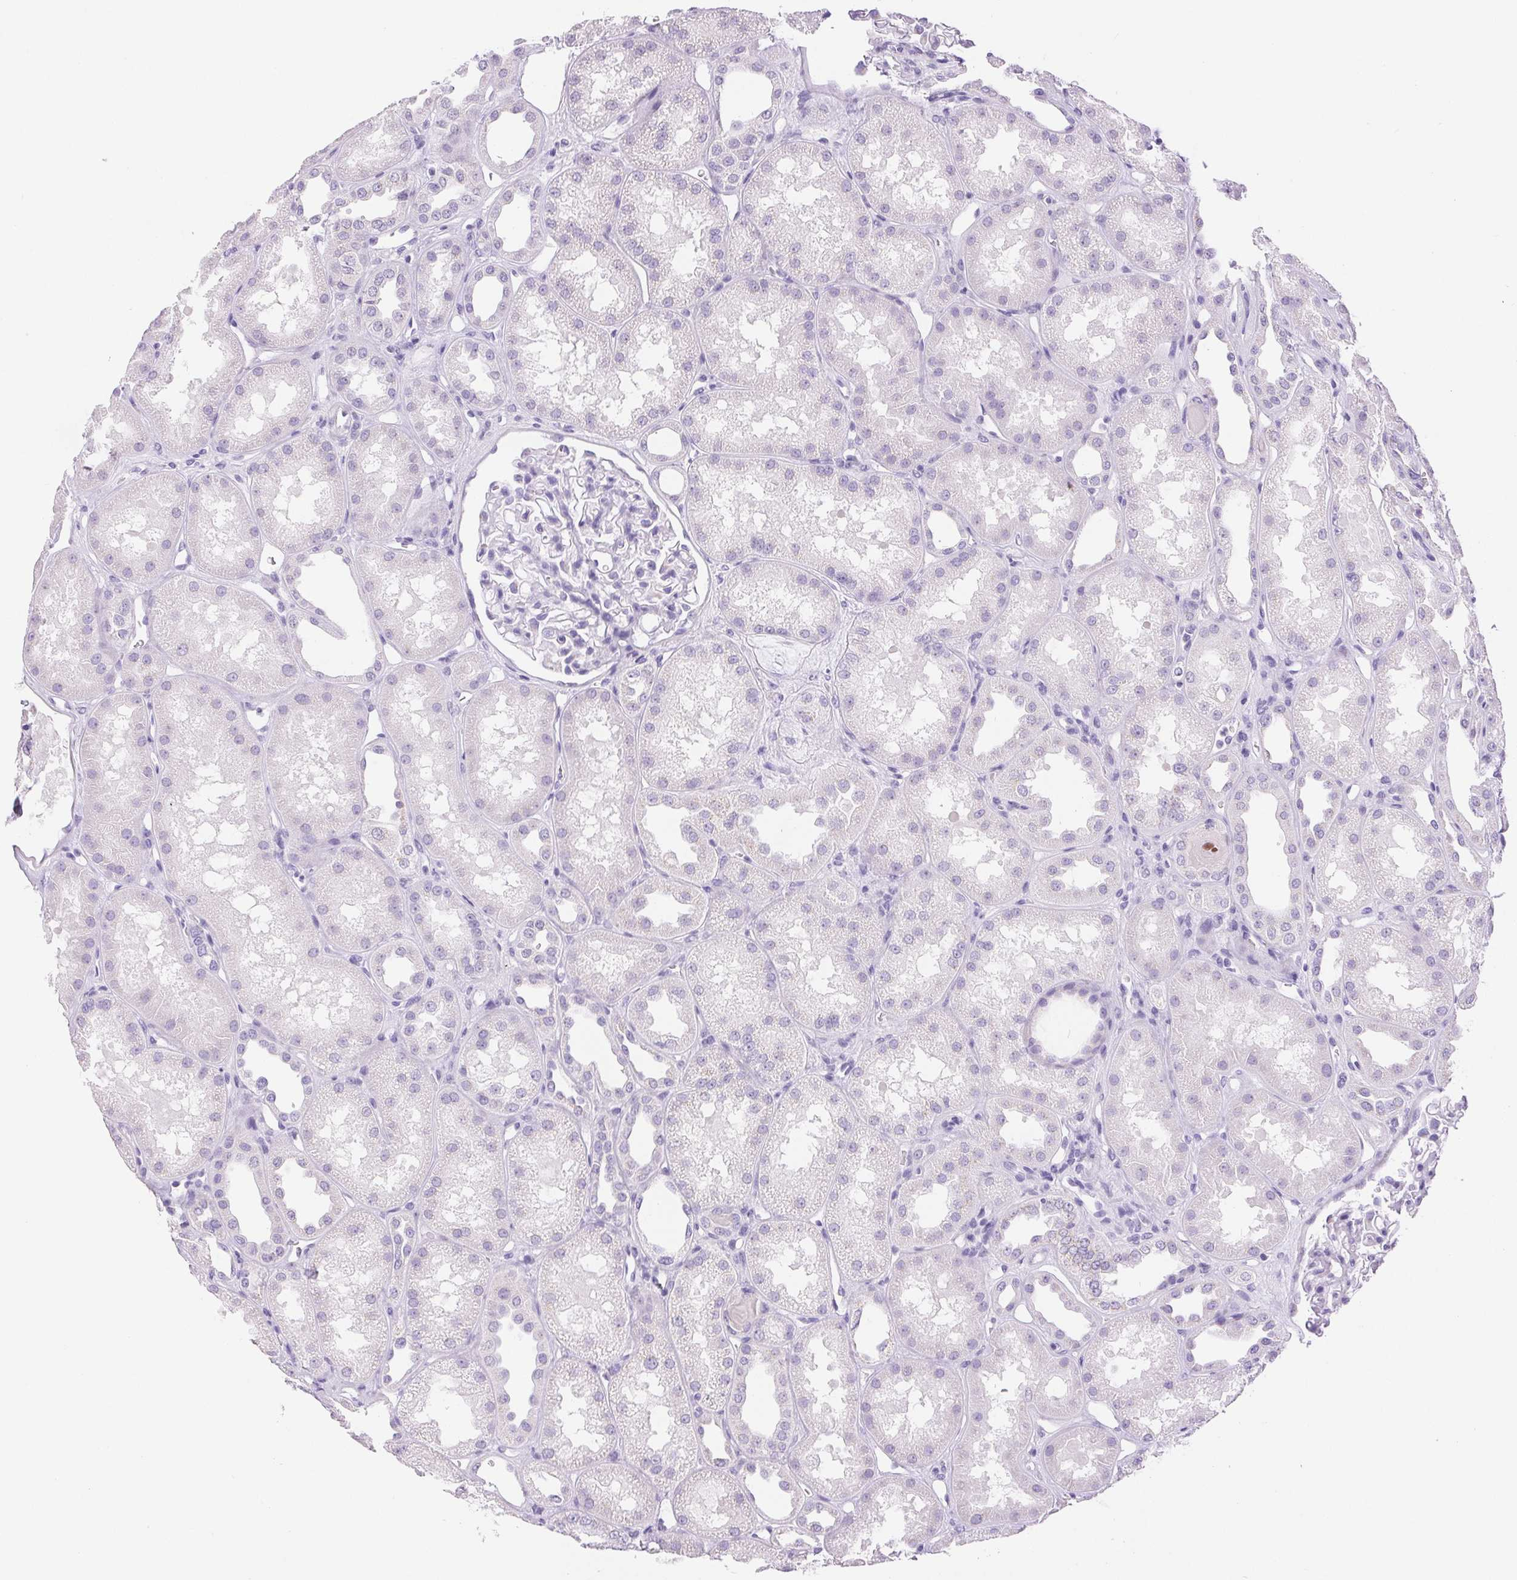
{"staining": {"intensity": "negative", "quantity": "none", "location": "none"}, "tissue": "kidney", "cell_type": "Cells in glomeruli", "image_type": "normal", "snomed": [{"axis": "morphology", "description": "Normal tissue, NOS"}, {"axis": "topography", "description": "Kidney"}], "caption": "There is no significant staining in cells in glomeruli of kidney.", "gene": "SERPINB3", "patient": {"sex": "male", "age": 61}}